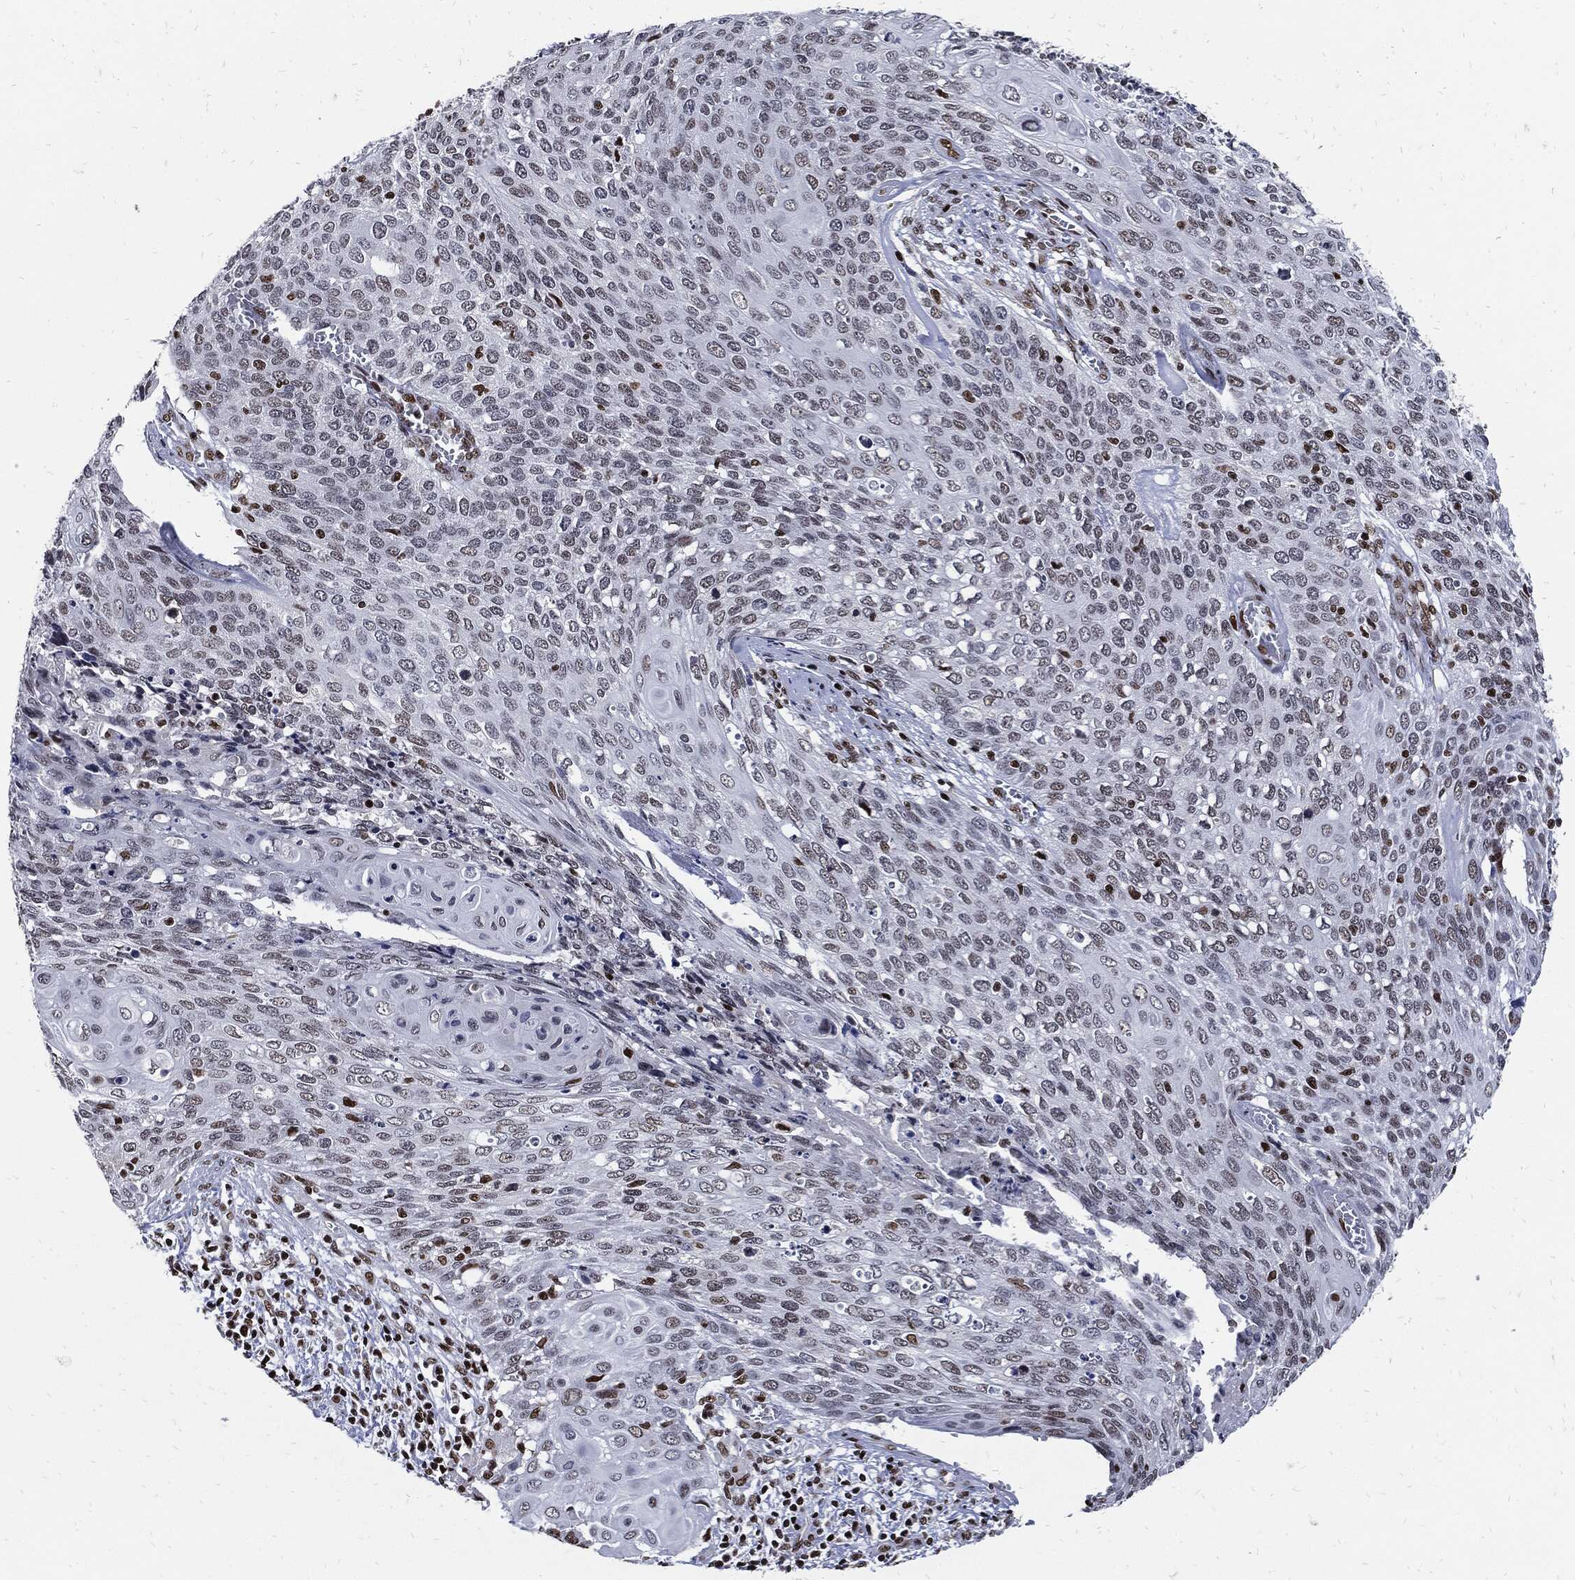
{"staining": {"intensity": "negative", "quantity": "none", "location": "none"}, "tissue": "cervical cancer", "cell_type": "Tumor cells", "image_type": "cancer", "snomed": [{"axis": "morphology", "description": "Squamous cell carcinoma, NOS"}, {"axis": "topography", "description": "Cervix"}], "caption": "The immunohistochemistry photomicrograph has no significant positivity in tumor cells of cervical cancer tissue.", "gene": "TERF2", "patient": {"sex": "female", "age": 39}}